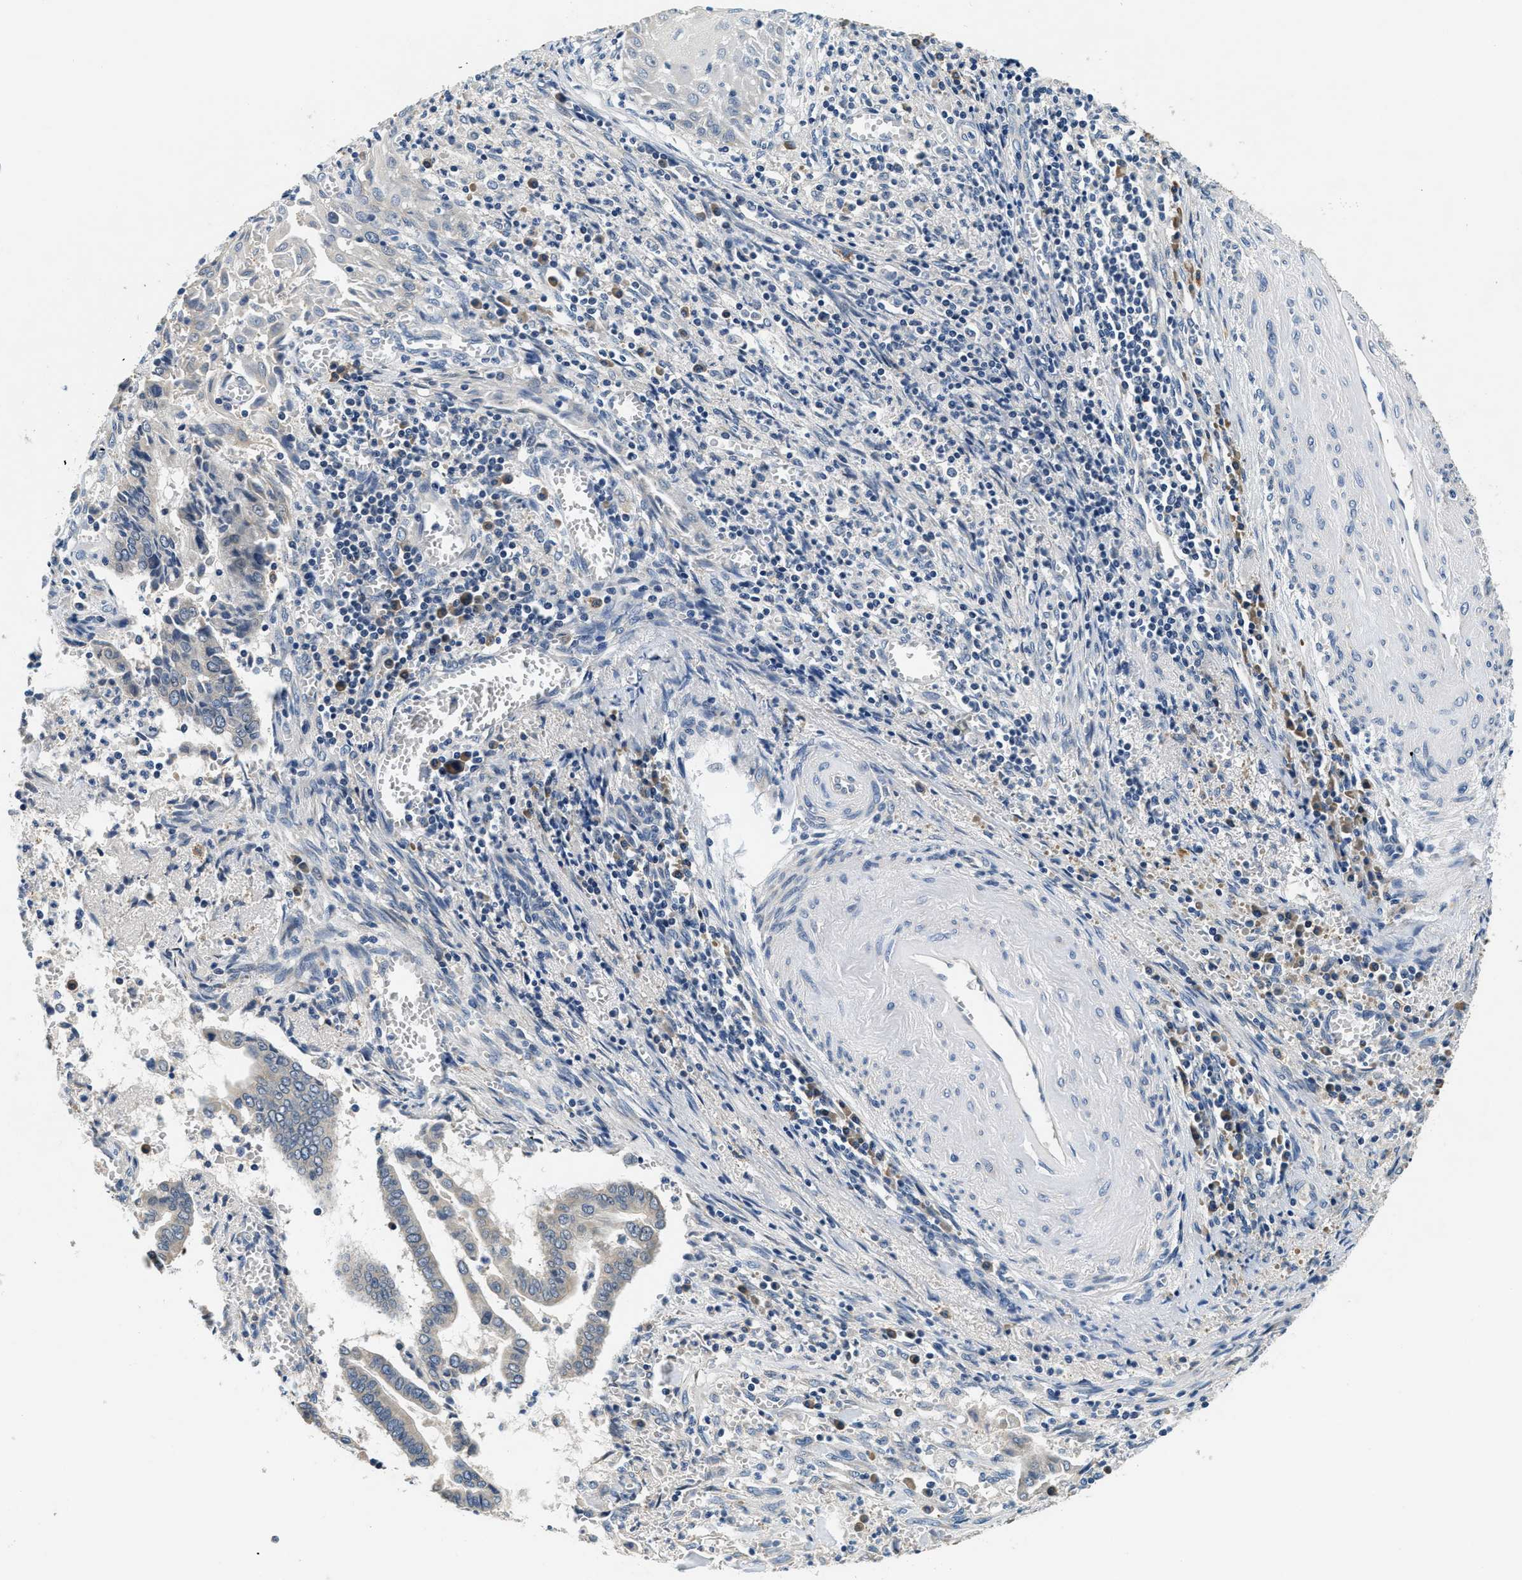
{"staining": {"intensity": "negative", "quantity": "none", "location": "none"}, "tissue": "cervical cancer", "cell_type": "Tumor cells", "image_type": "cancer", "snomed": [{"axis": "morphology", "description": "Adenocarcinoma, NOS"}, {"axis": "topography", "description": "Cervix"}], "caption": "There is no significant staining in tumor cells of cervical adenocarcinoma.", "gene": "ALDH3A2", "patient": {"sex": "female", "age": 44}}